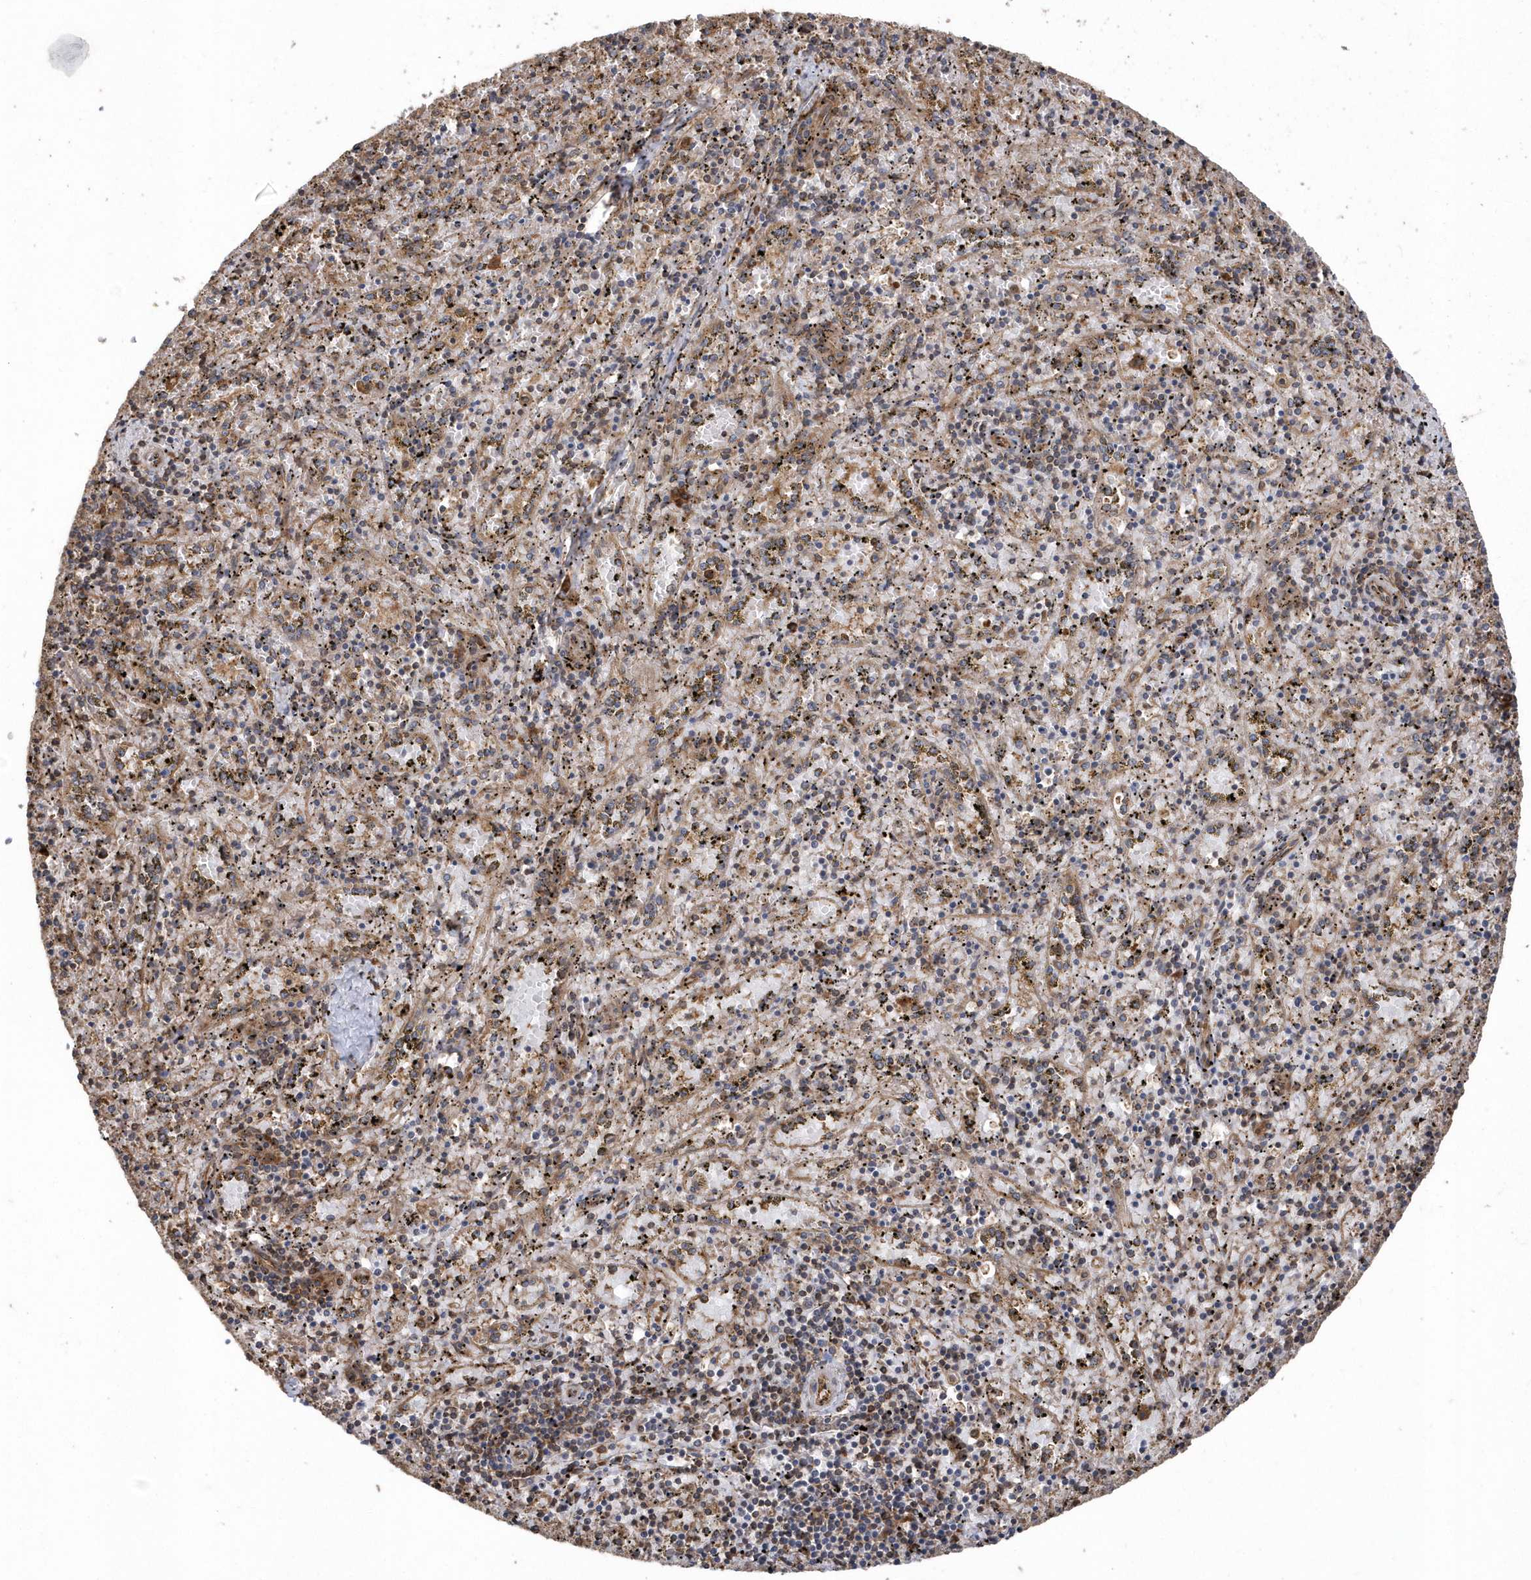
{"staining": {"intensity": "moderate", "quantity": "25%-75%", "location": "cytoplasmic/membranous"}, "tissue": "spleen", "cell_type": "Cells in red pulp", "image_type": "normal", "snomed": [{"axis": "morphology", "description": "Normal tissue, NOS"}, {"axis": "topography", "description": "Spleen"}], "caption": "A brown stain shows moderate cytoplasmic/membranous staining of a protein in cells in red pulp of normal spleen.", "gene": "WASHC5", "patient": {"sex": "male", "age": 11}}